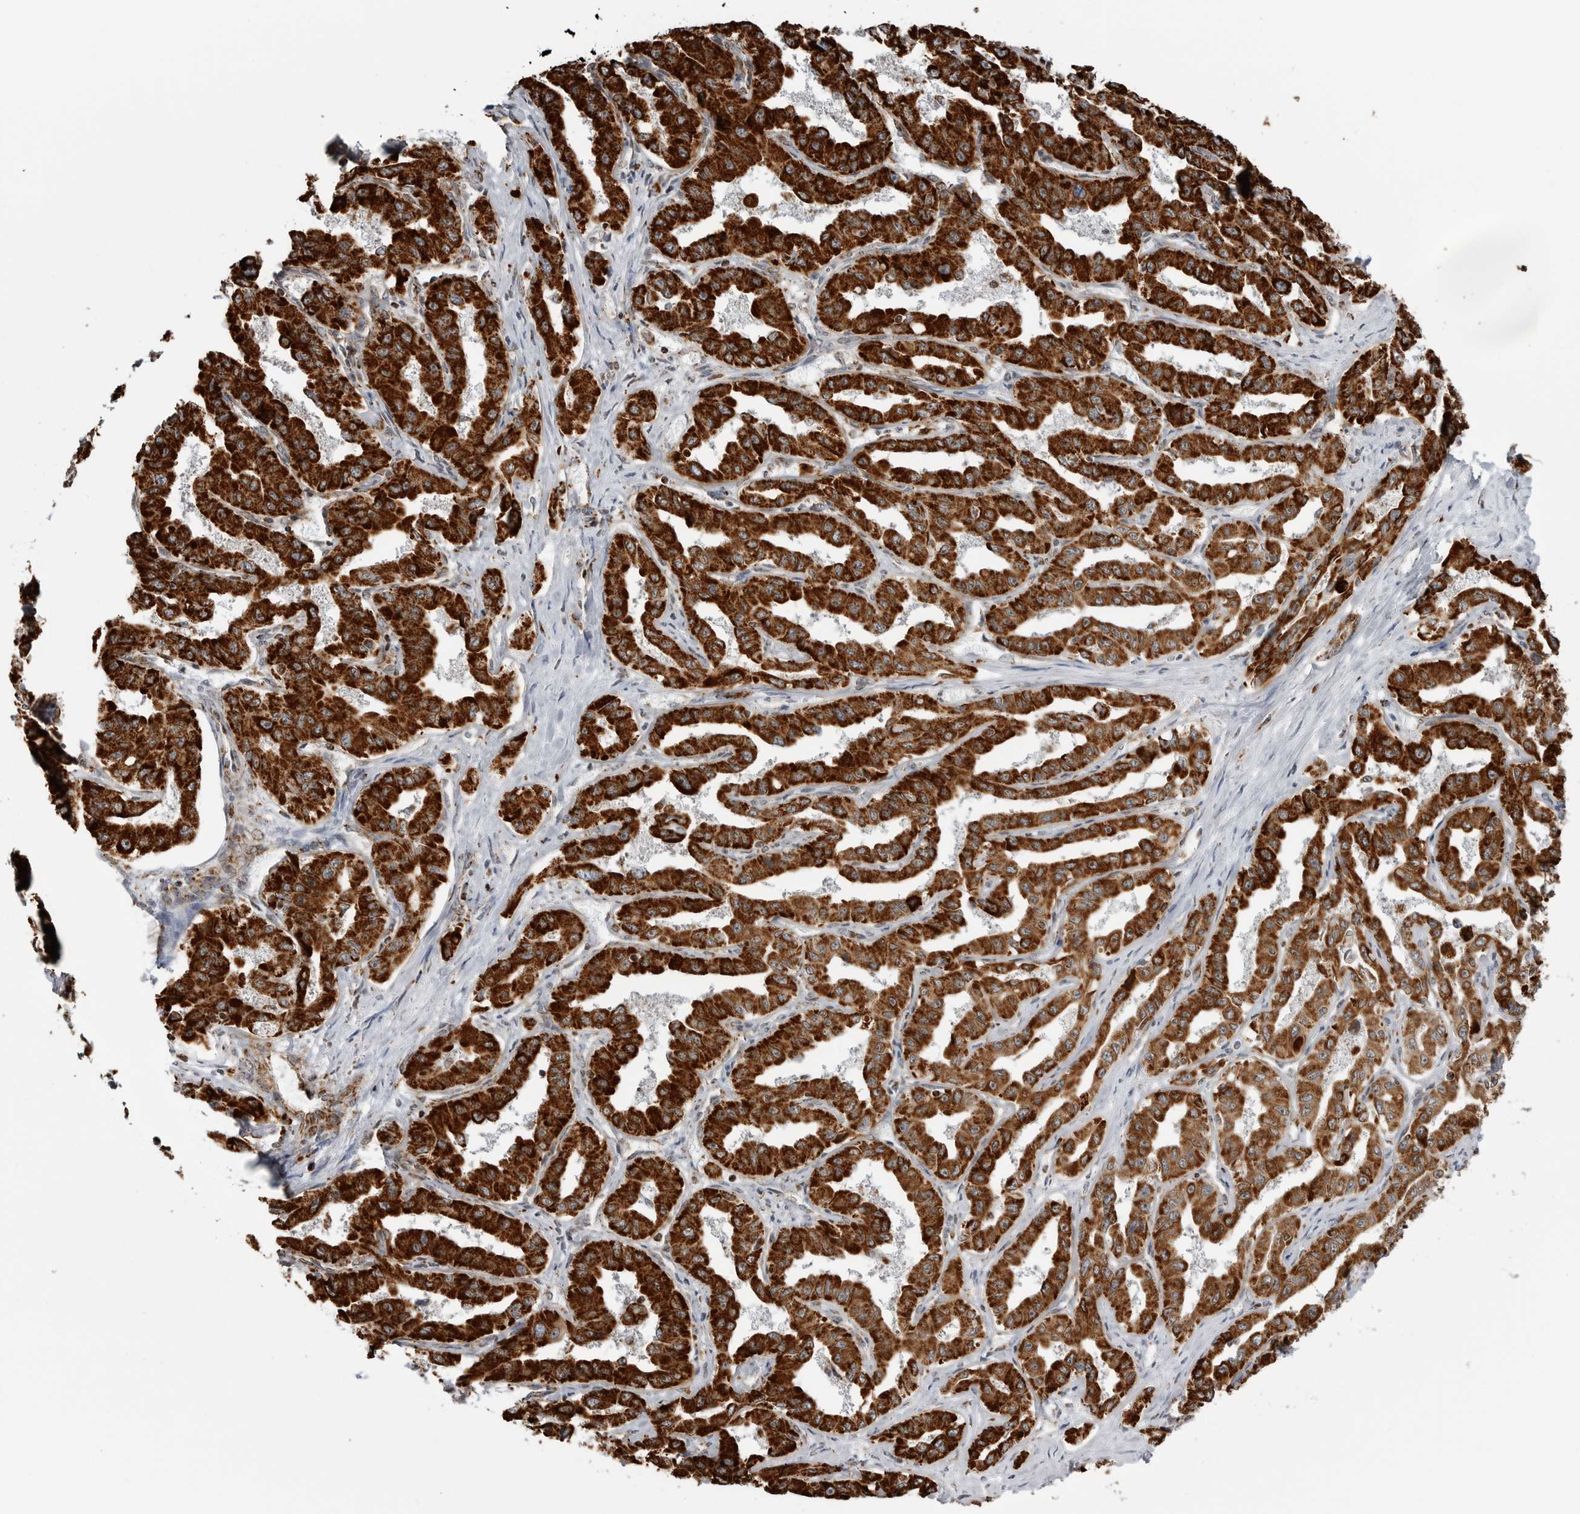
{"staining": {"intensity": "strong", "quantity": ">75%", "location": "cytoplasmic/membranous"}, "tissue": "liver cancer", "cell_type": "Tumor cells", "image_type": "cancer", "snomed": [{"axis": "morphology", "description": "Cholangiocarcinoma"}, {"axis": "topography", "description": "Liver"}], "caption": "The micrograph reveals immunohistochemical staining of liver cholangiocarcinoma. There is strong cytoplasmic/membranous positivity is present in approximately >75% of tumor cells. The protein of interest is stained brown, and the nuclei are stained in blue (DAB IHC with brightfield microscopy, high magnification).", "gene": "COX5A", "patient": {"sex": "male", "age": 59}}